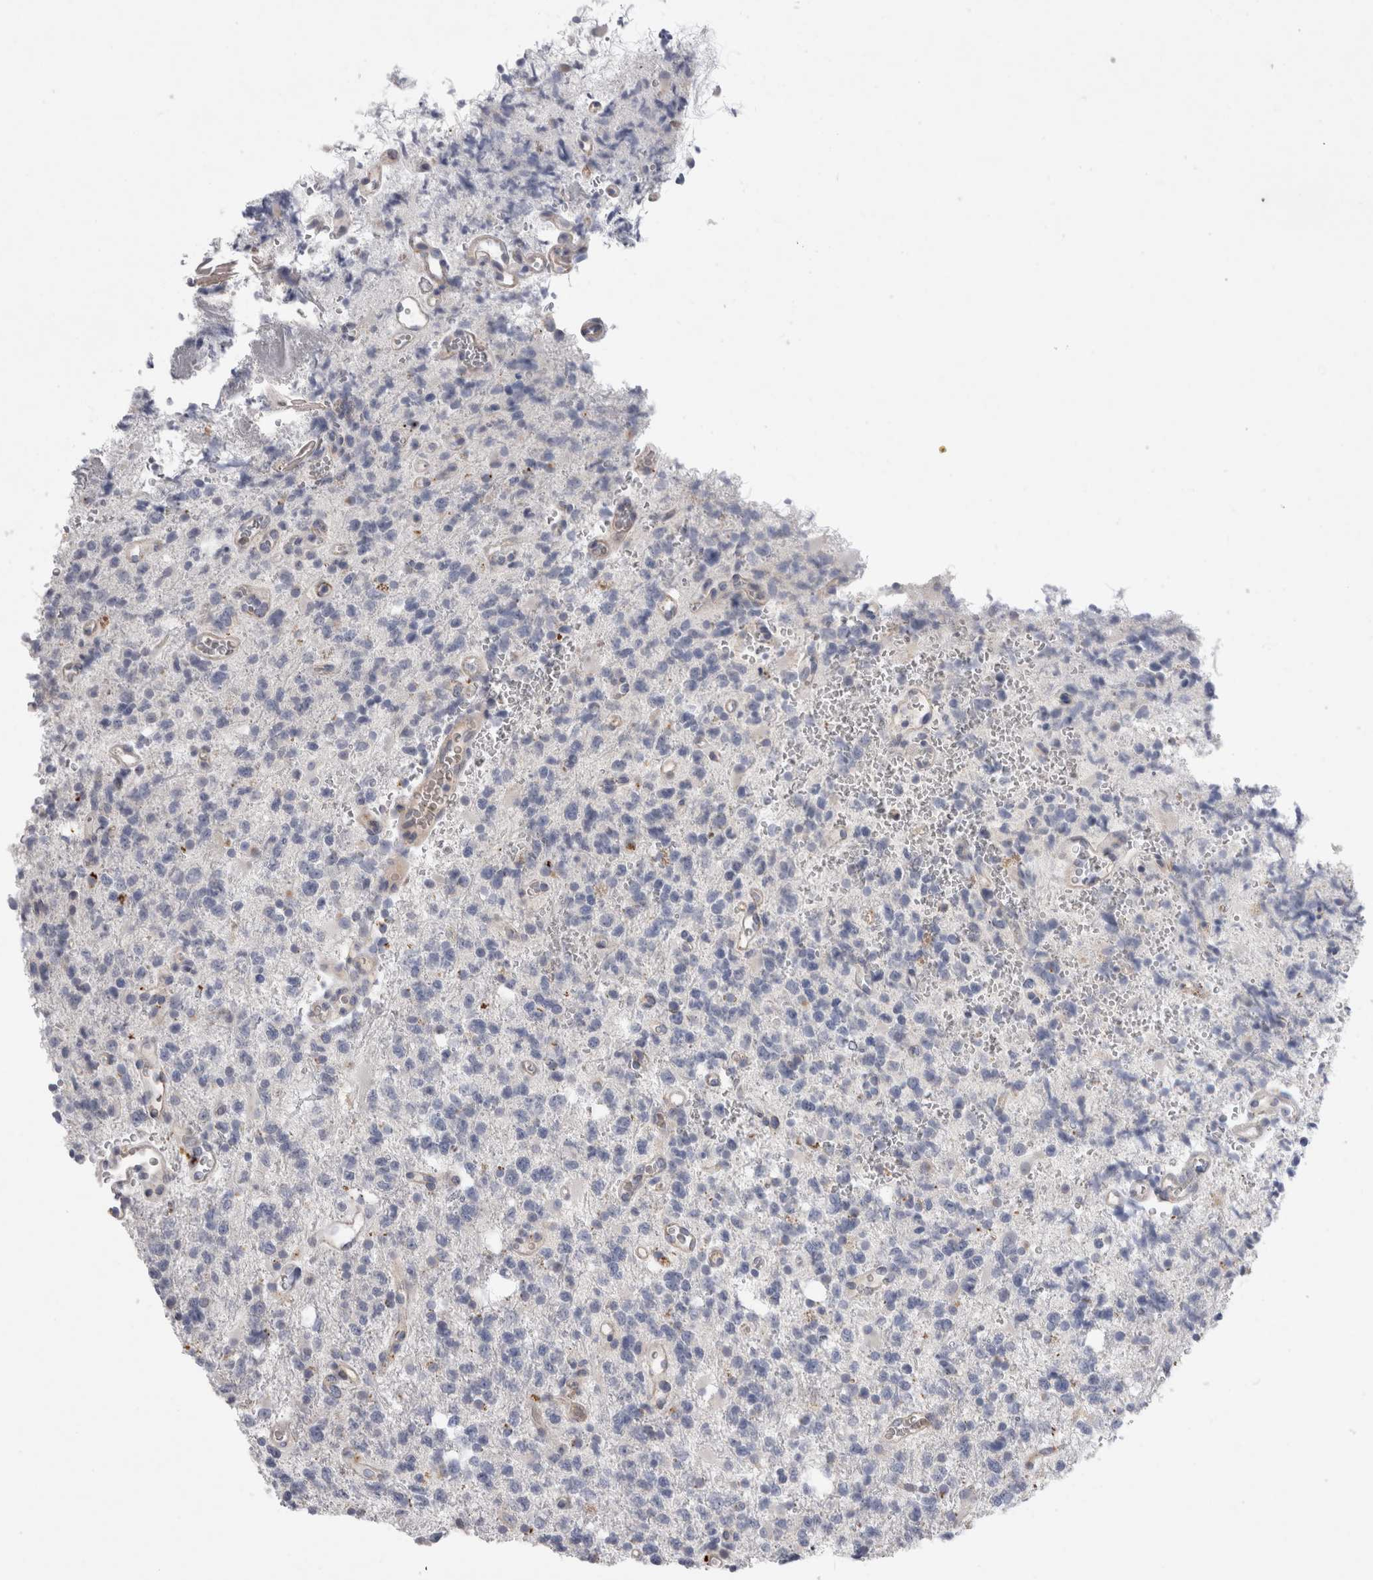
{"staining": {"intensity": "negative", "quantity": "none", "location": "none"}, "tissue": "glioma", "cell_type": "Tumor cells", "image_type": "cancer", "snomed": [{"axis": "morphology", "description": "Glioma, malignant, High grade"}, {"axis": "topography", "description": "Brain"}], "caption": "Tumor cells are negative for brown protein staining in glioma.", "gene": "GAA", "patient": {"sex": "female", "age": 62}}